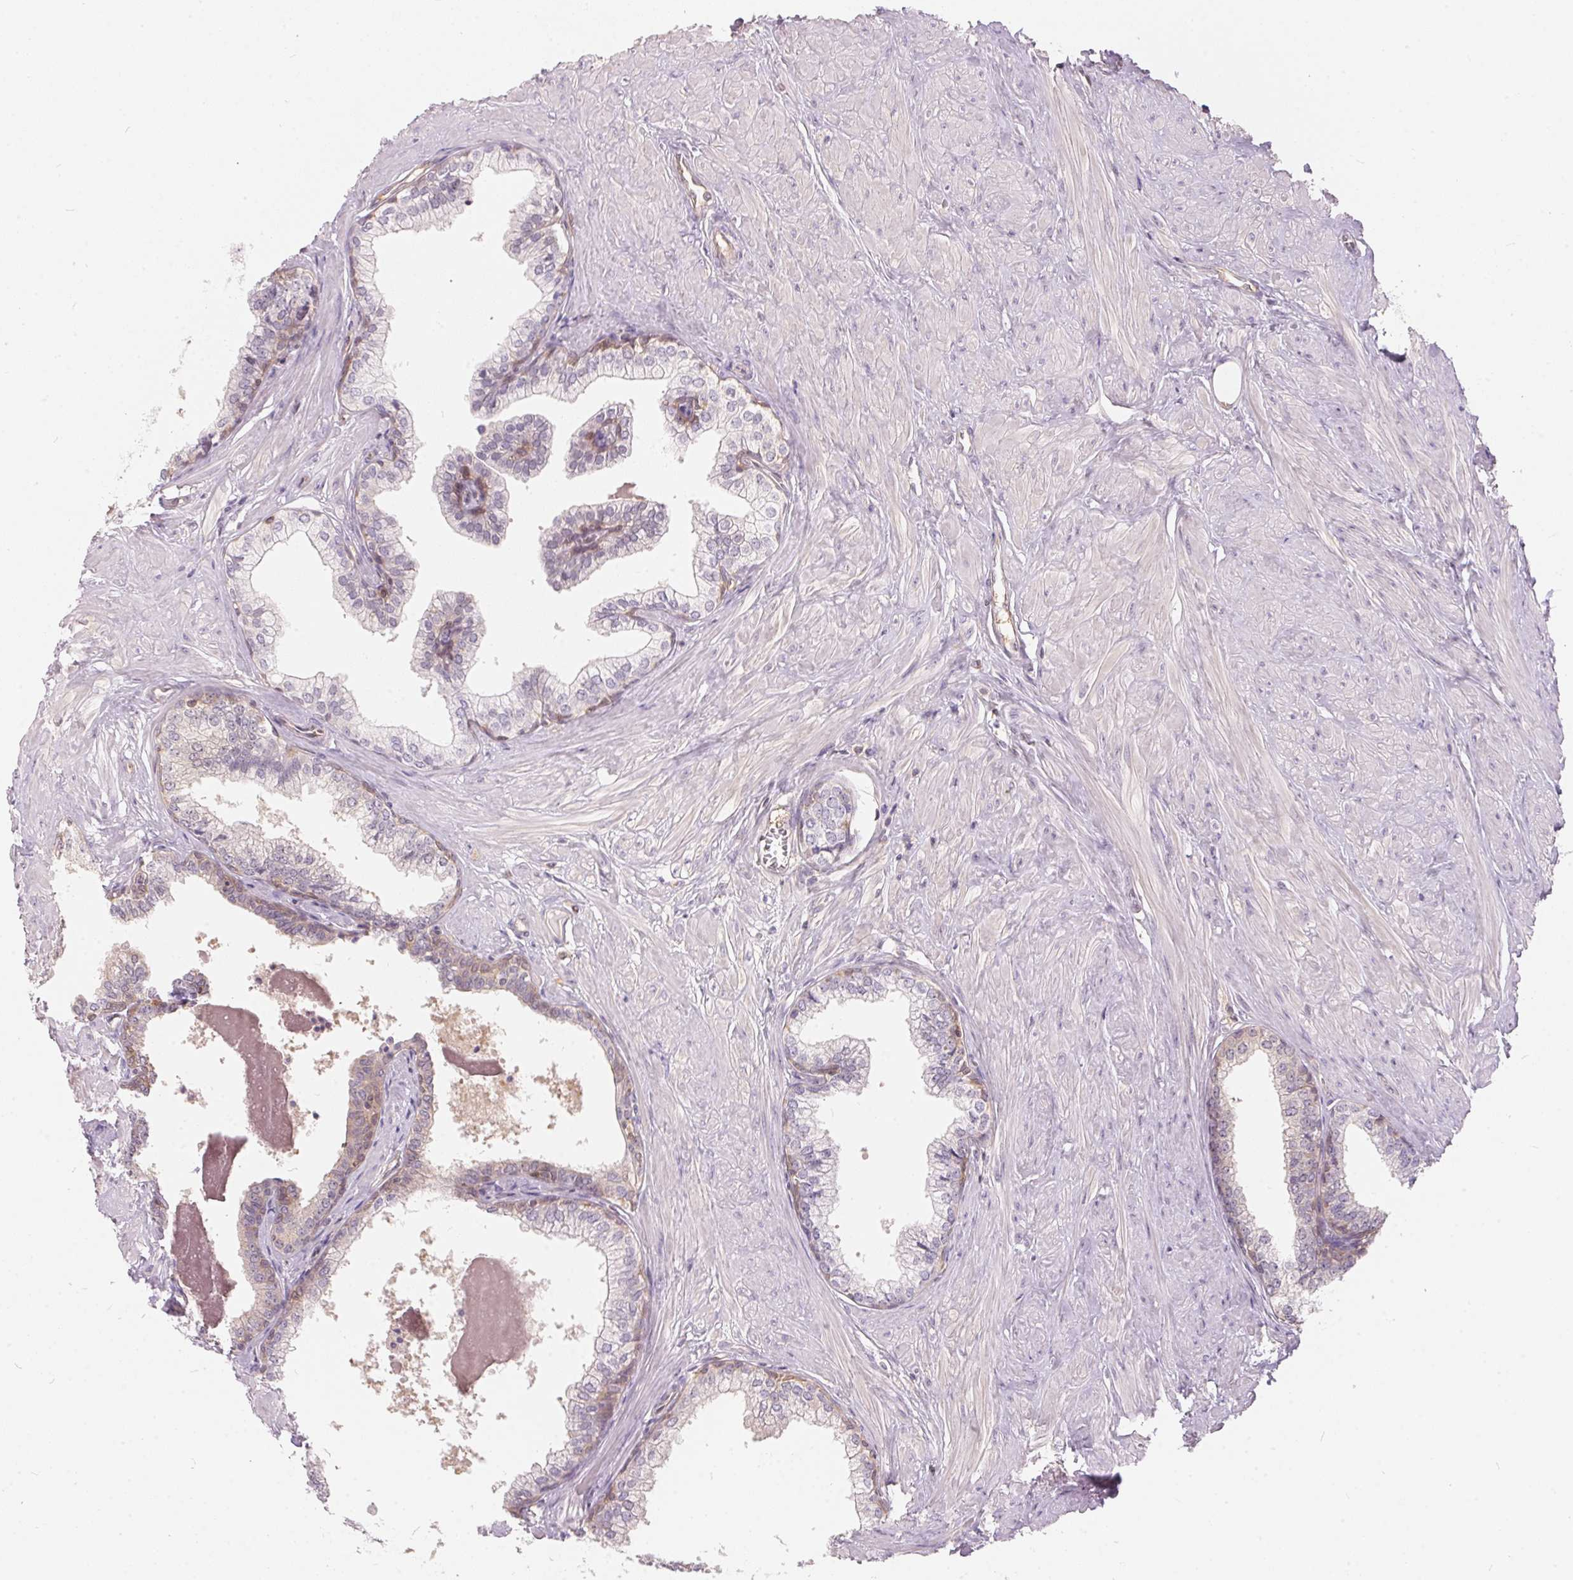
{"staining": {"intensity": "weak", "quantity": "<25%", "location": "nuclear"}, "tissue": "prostate", "cell_type": "Glandular cells", "image_type": "normal", "snomed": [{"axis": "morphology", "description": "Normal tissue, NOS"}, {"axis": "topography", "description": "Prostate"}, {"axis": "topography", "description": "Peripheral nerve tissue"}], "caption": "This is a micrograph of IHC staining of benign prostate, which shows no positivity in glandular cells. (IHC, brightfield microscopy, high magnification).", "gene": "BLMH", "patient": {"sex": "male", "age": 55}}